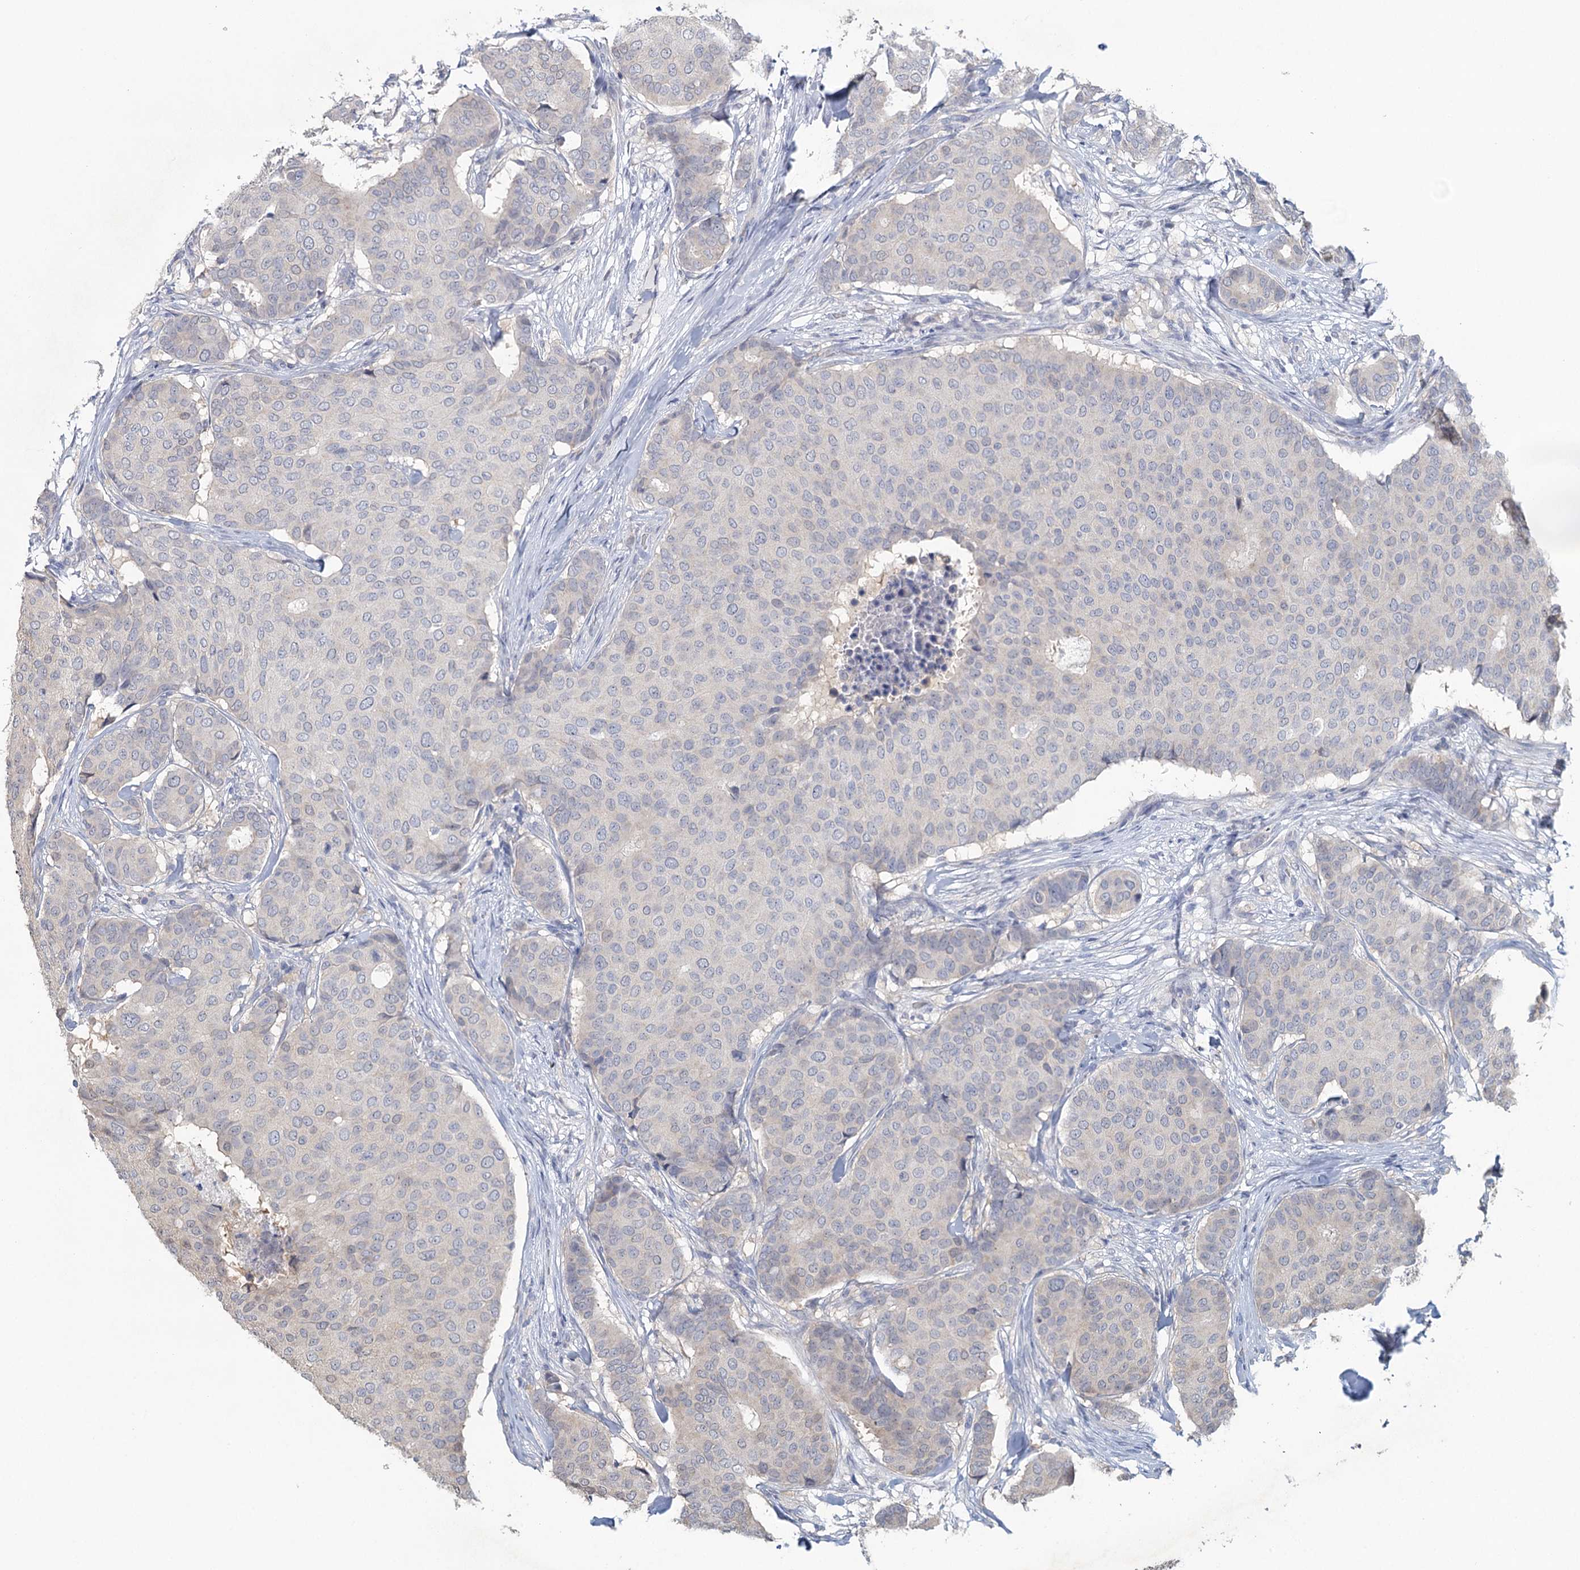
{"staining": {"intensity": "negative", "quantity": "none", "location": "none"}, "tissue": "breast cancer", "cell_type": "Tumor cells", "image_type": "cancer", "snomed": [{"axis": "morphology", "description": "Duct carcinoma"}, {"axis": "topography", "description": "Breast"}], "caption": "High power microscopy histopathology image of an immunohistochemistry micrograph of breast cancer, revealing no significant expression in tumor cells.", "gene": "MYO7B", "patient": {"sex": "female", "age": 75}}